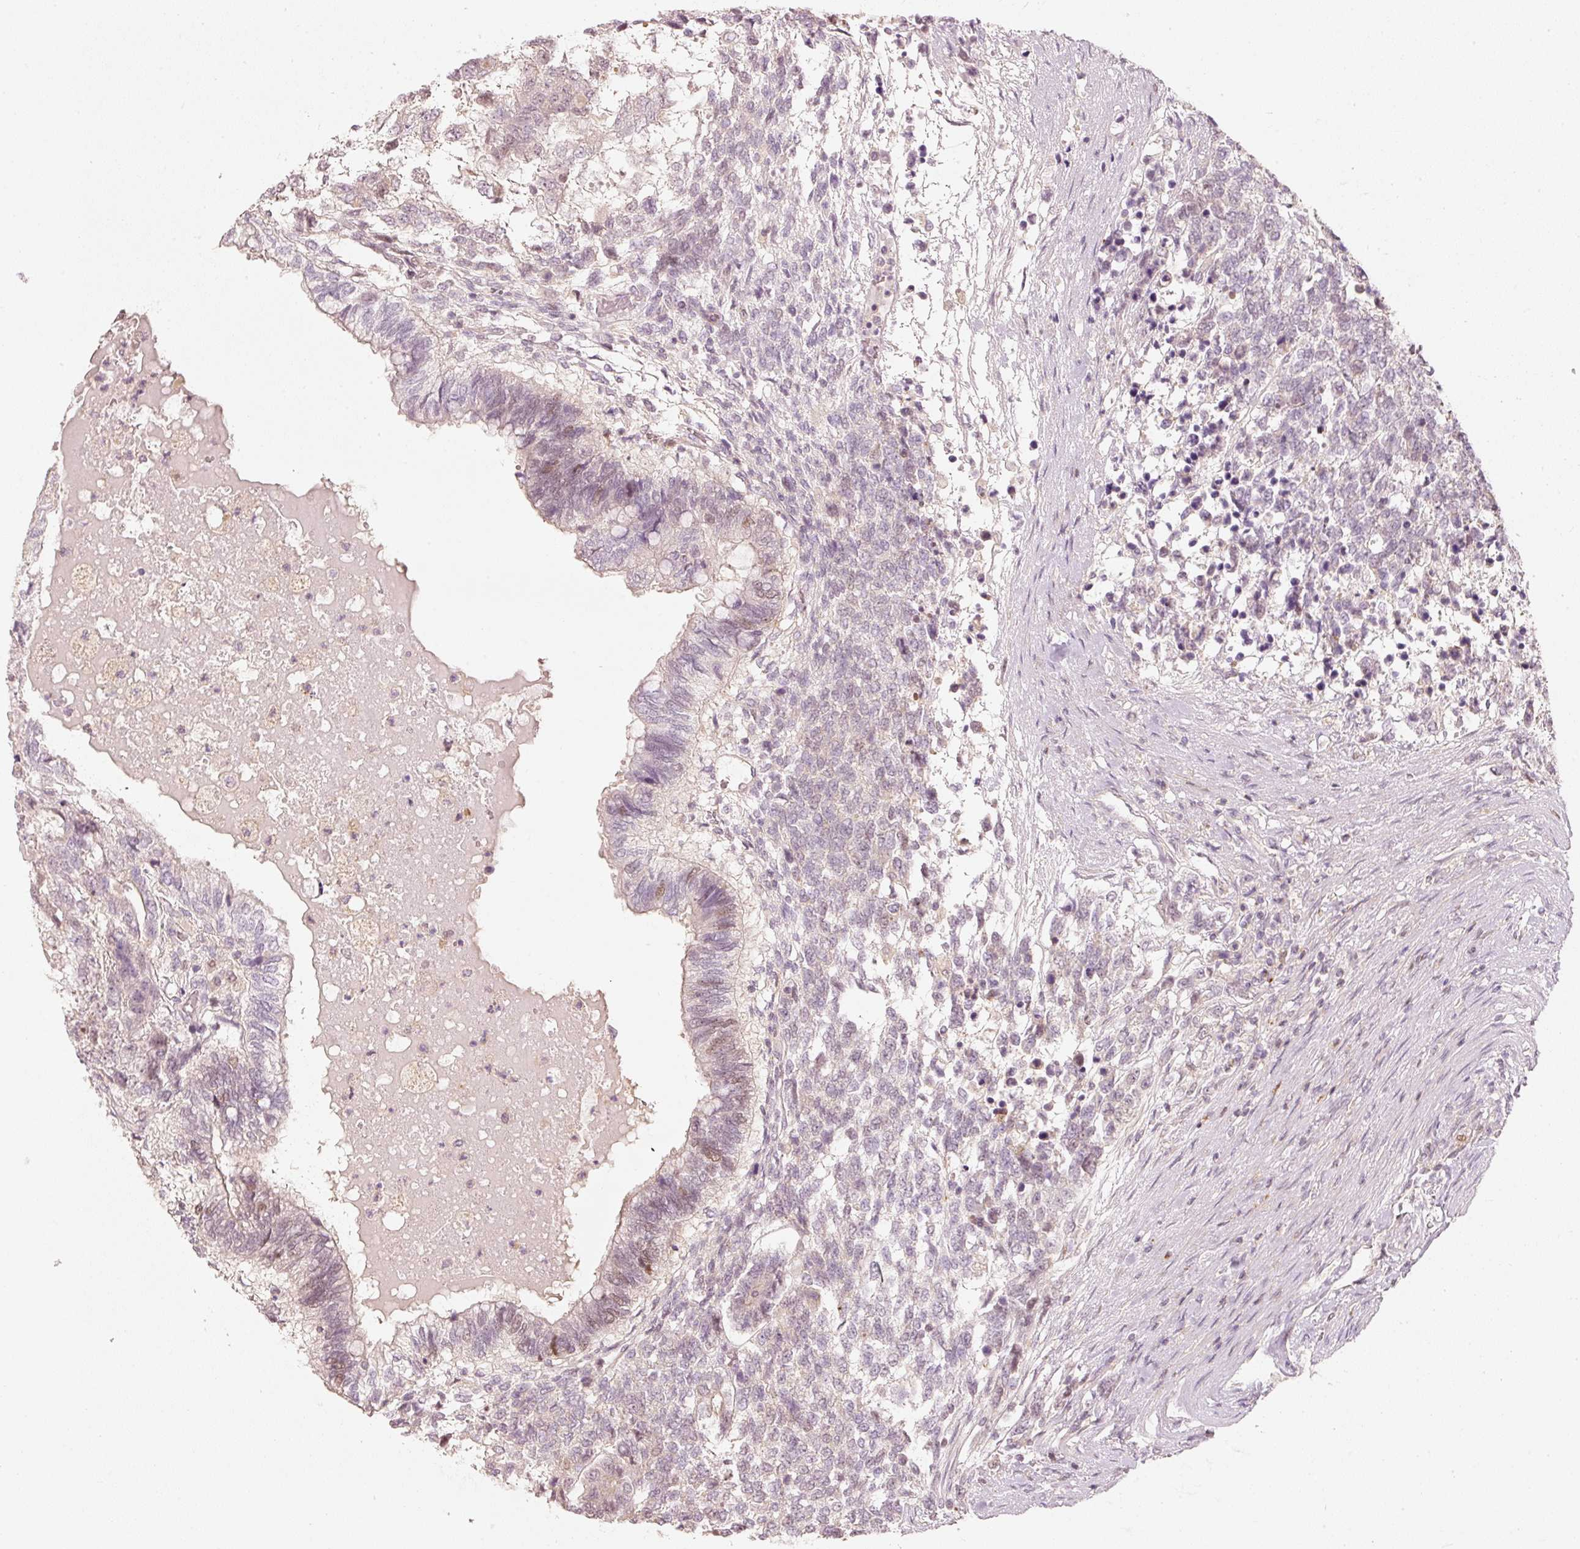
{"staining": {"intensity": "moderate", "quantity": "<25%", "location": "nuclear"}, "tissue": "testis cancer", "cell_type": "Tumor cells", "image_type": "cancer", "snomed": [{"axis": "morphology", "description": "Carcinoma, Embryonal, NOS"}, {"axis": "topography", "description": "Testis"}], "caption": "Protein analysis of embryonal carcinoma (testis) tissue shows moderate nuclear positivity in approximately <25% of tumor cells.", "gene": "TREX2", "patient": {"sex": "male", "age": 23}}